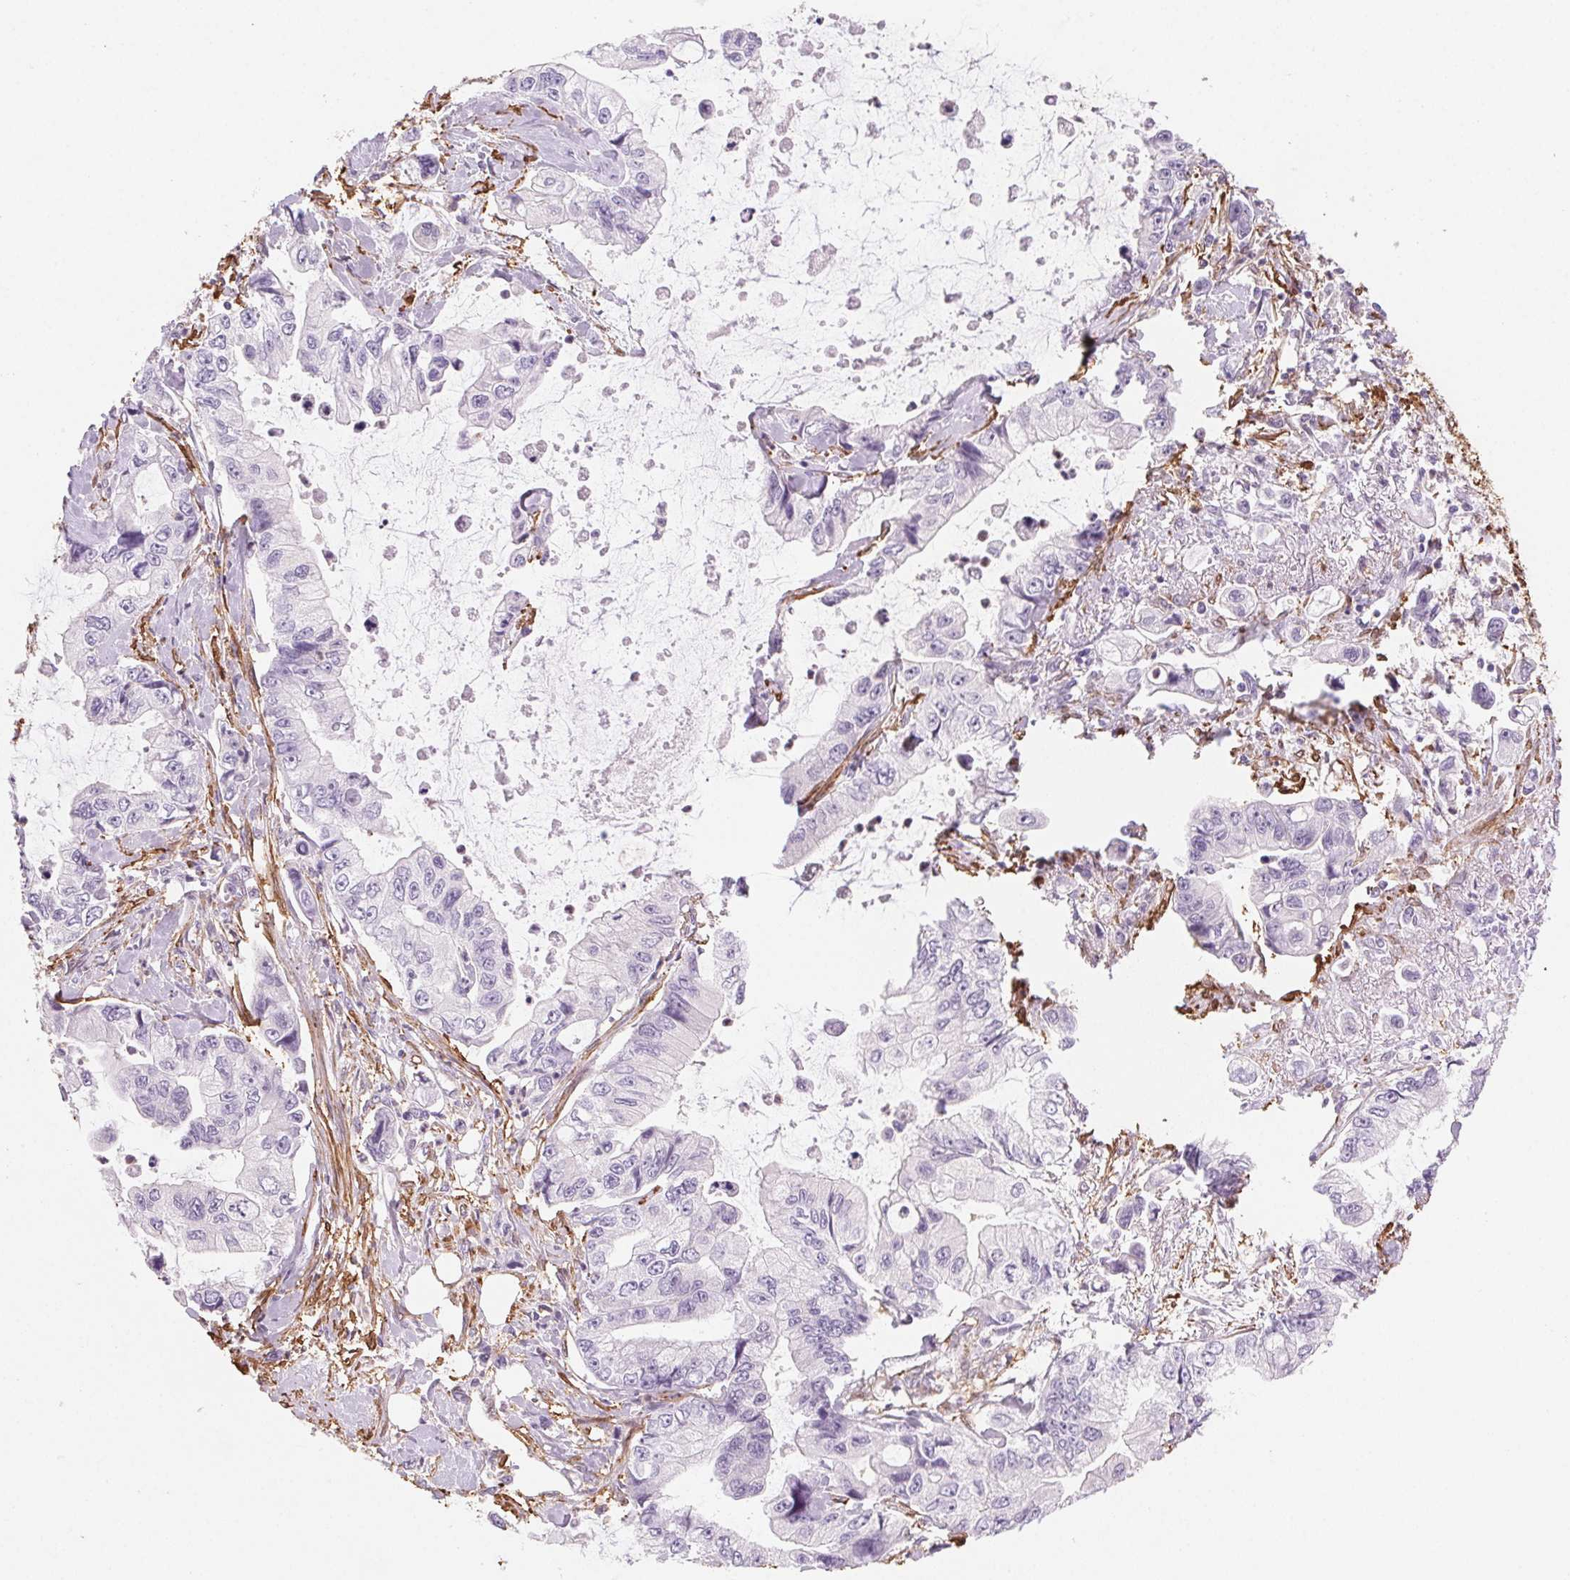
{"staining": {"intensity": "negative", "quantity": "none", "location": "none"}, "tissue": "stomach cancer", "cell_type": "Tumor cells", "image_type": "cancer", "snomed": [{"axis": "morphology", "description": "Adenocarcinoma, NOS"}, {"axis": "topography", "description": "Pancreas"}, {"axis": "topography", "description": "Stomach, upper"}, {"axis": "topography", "description": "Stomach"}], "caption": "IHC of stomach cancer (adenocarcinoma) shows no staining in tumor cells.", "gene": "GPX8", "patient": {"sex": "male", "age": 77}}